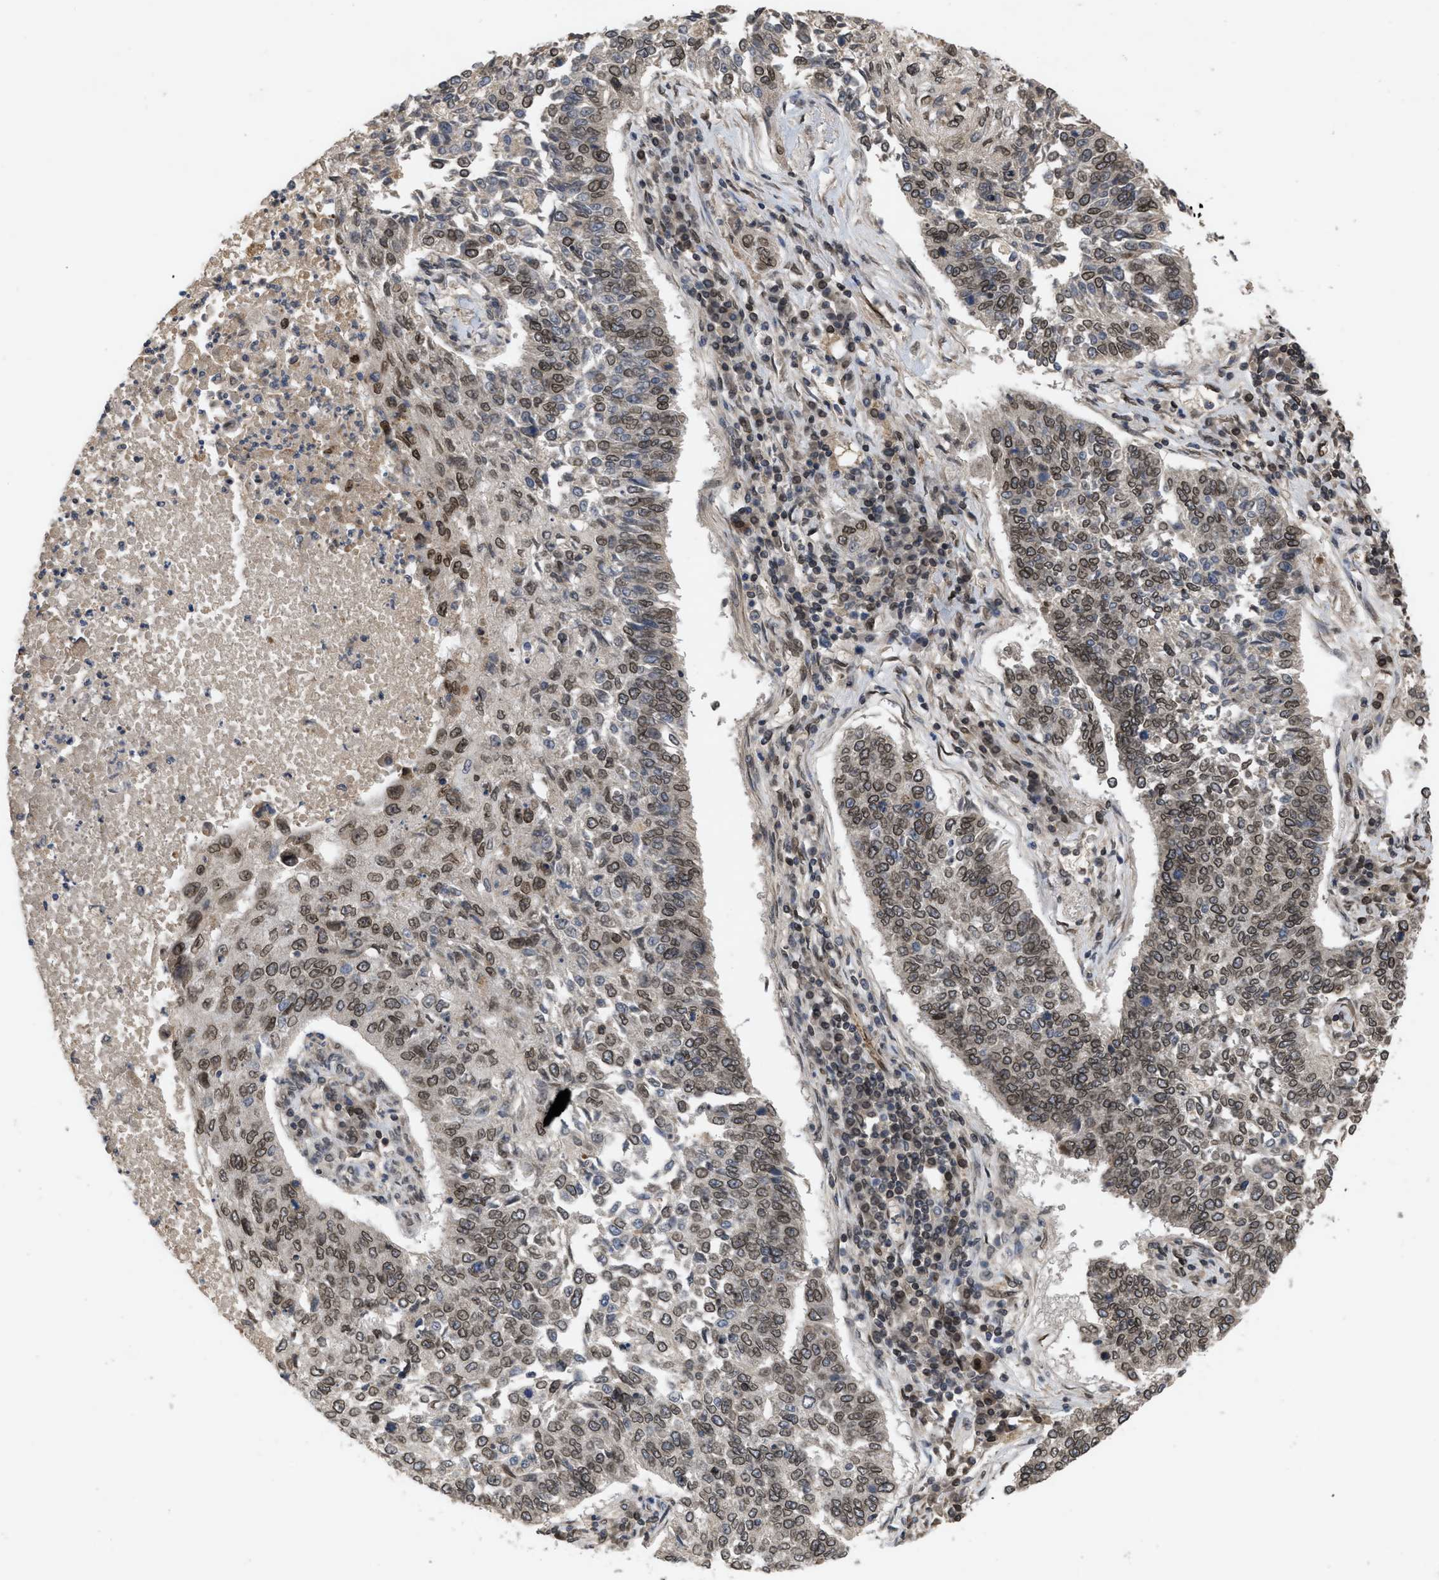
{"staining": {"intensity": "moderate", "quantity": ">75%", "location": "cytoplasmic/membranous,nuclear"}, "tissue": "lung cancer", "cell_type": "Tumor cells", "image_type": "cancer", "snomed": [{"axis": "morphology", "description": "Normal tissue, NOS"}, {"axis": "morphology", "description": "Squamous cell carcinoma, NOS"}, {"axis": "topography", "description": "Cartilage tissue"}, {"axis": "topography", "description": "Bronchus"}, {"axis": "topography", "description": "Lung"}], "caption": "Human lung cancer stained for a protein (brown) shows moderate cytoplasmic/membranous and nuclear positive staining in approximately >75% of tumor cells.", "gene": "CRY1", "patient": {"sex": "female", "age": 49}}